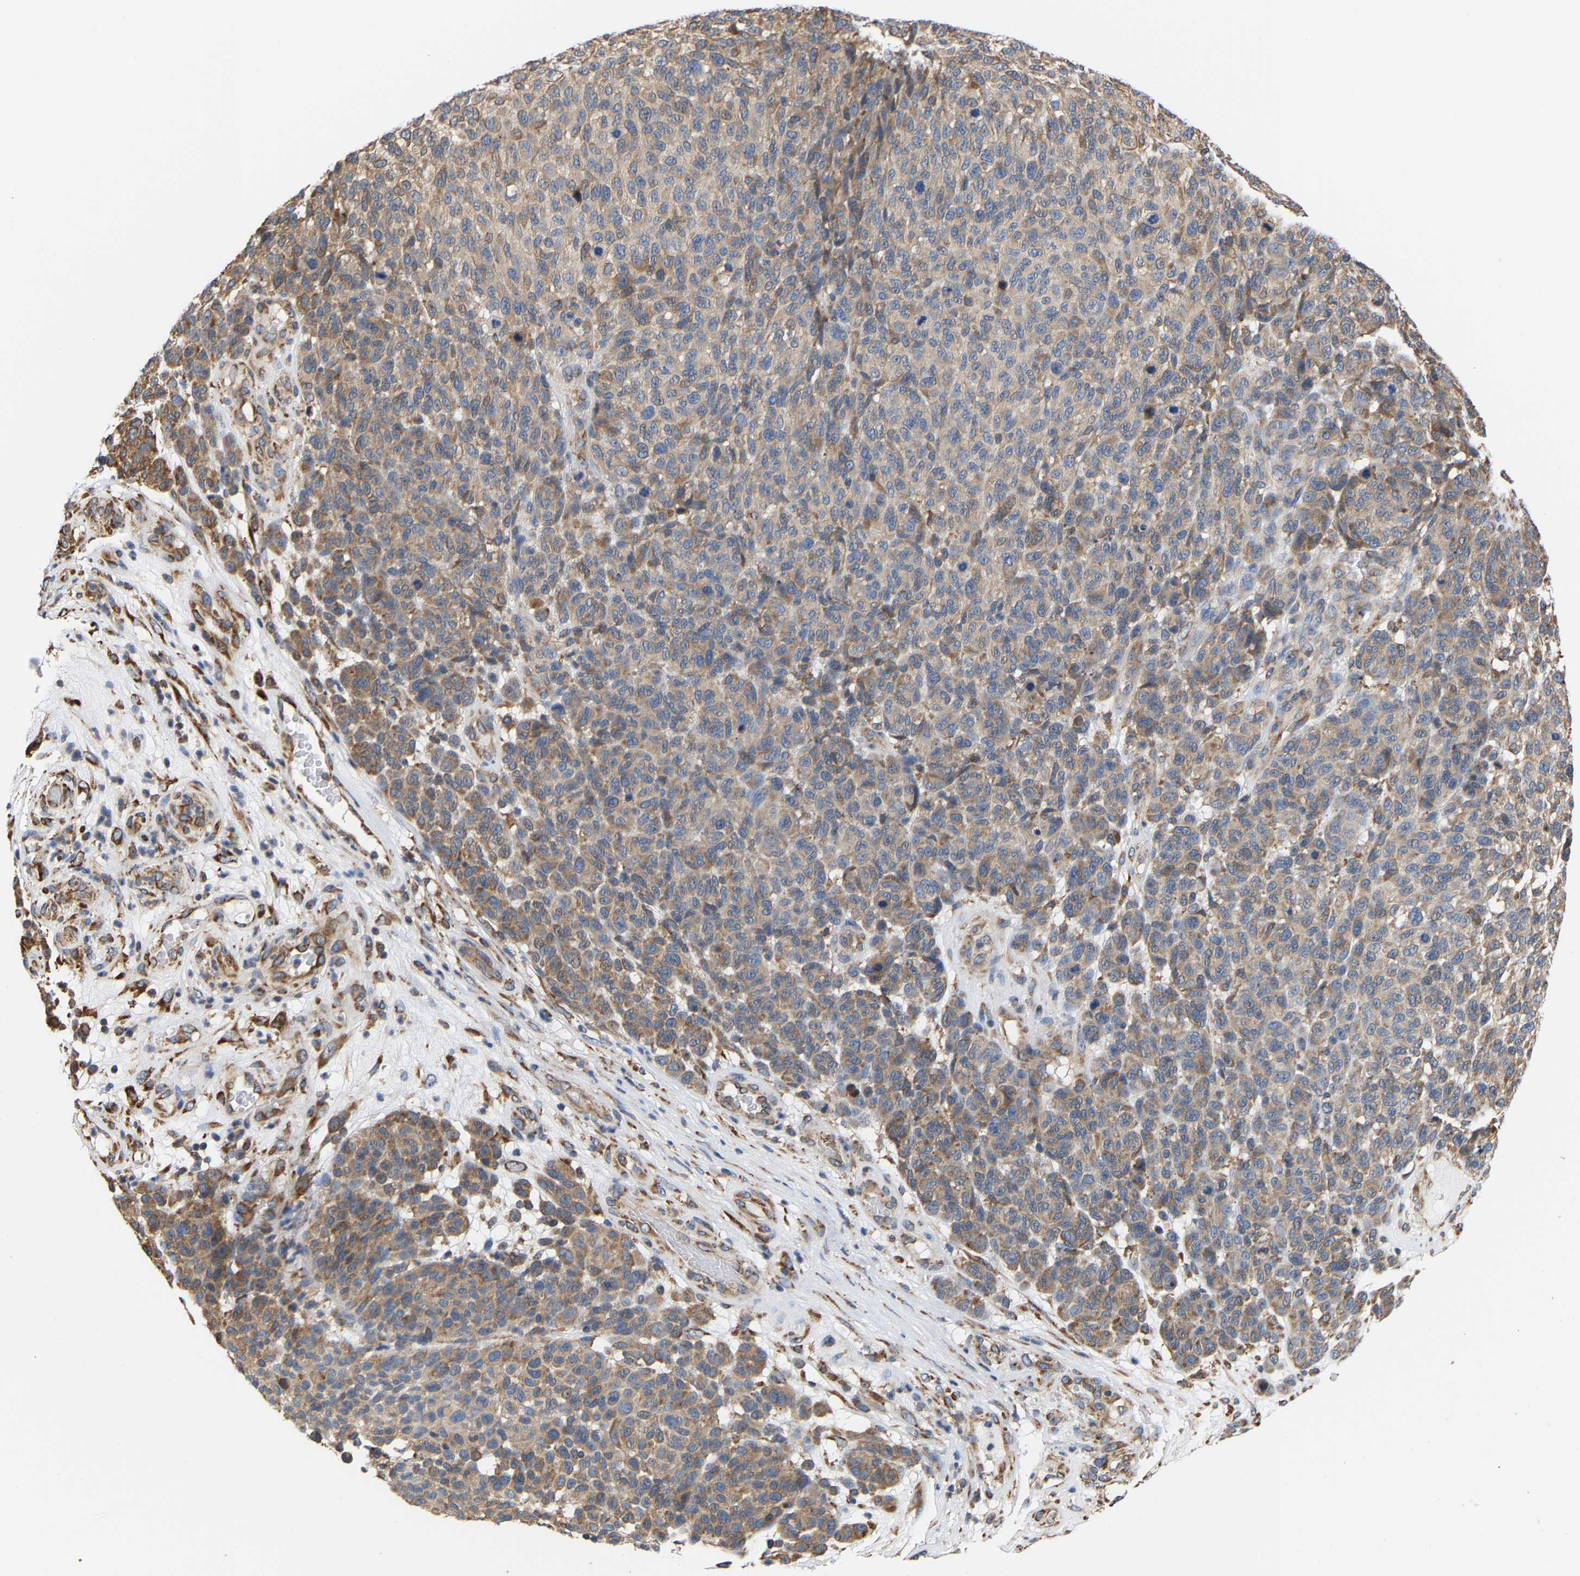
{"staining": {"intensity": "moderate", "quantity": "25%-75%", "location": "cytoplasmic/membranous"}, "tissue": "melanoma", "cell_type": "Tumor cells", "image_type": "cancer", "snomed": [{"axis": "morphology", "description": "Malignant melanoma, NOS"}, {"axis": "topography", "description": "Skin"}], "caption": "A high-resolution micrograph shows IHC staining of malignant melanoma, which exhibits moderate cytoplasmic/membranous expression in about 25%-75% of tumor cells.", "gene": "ARAP1", "patient": {"sex": "male", "age": 59}}